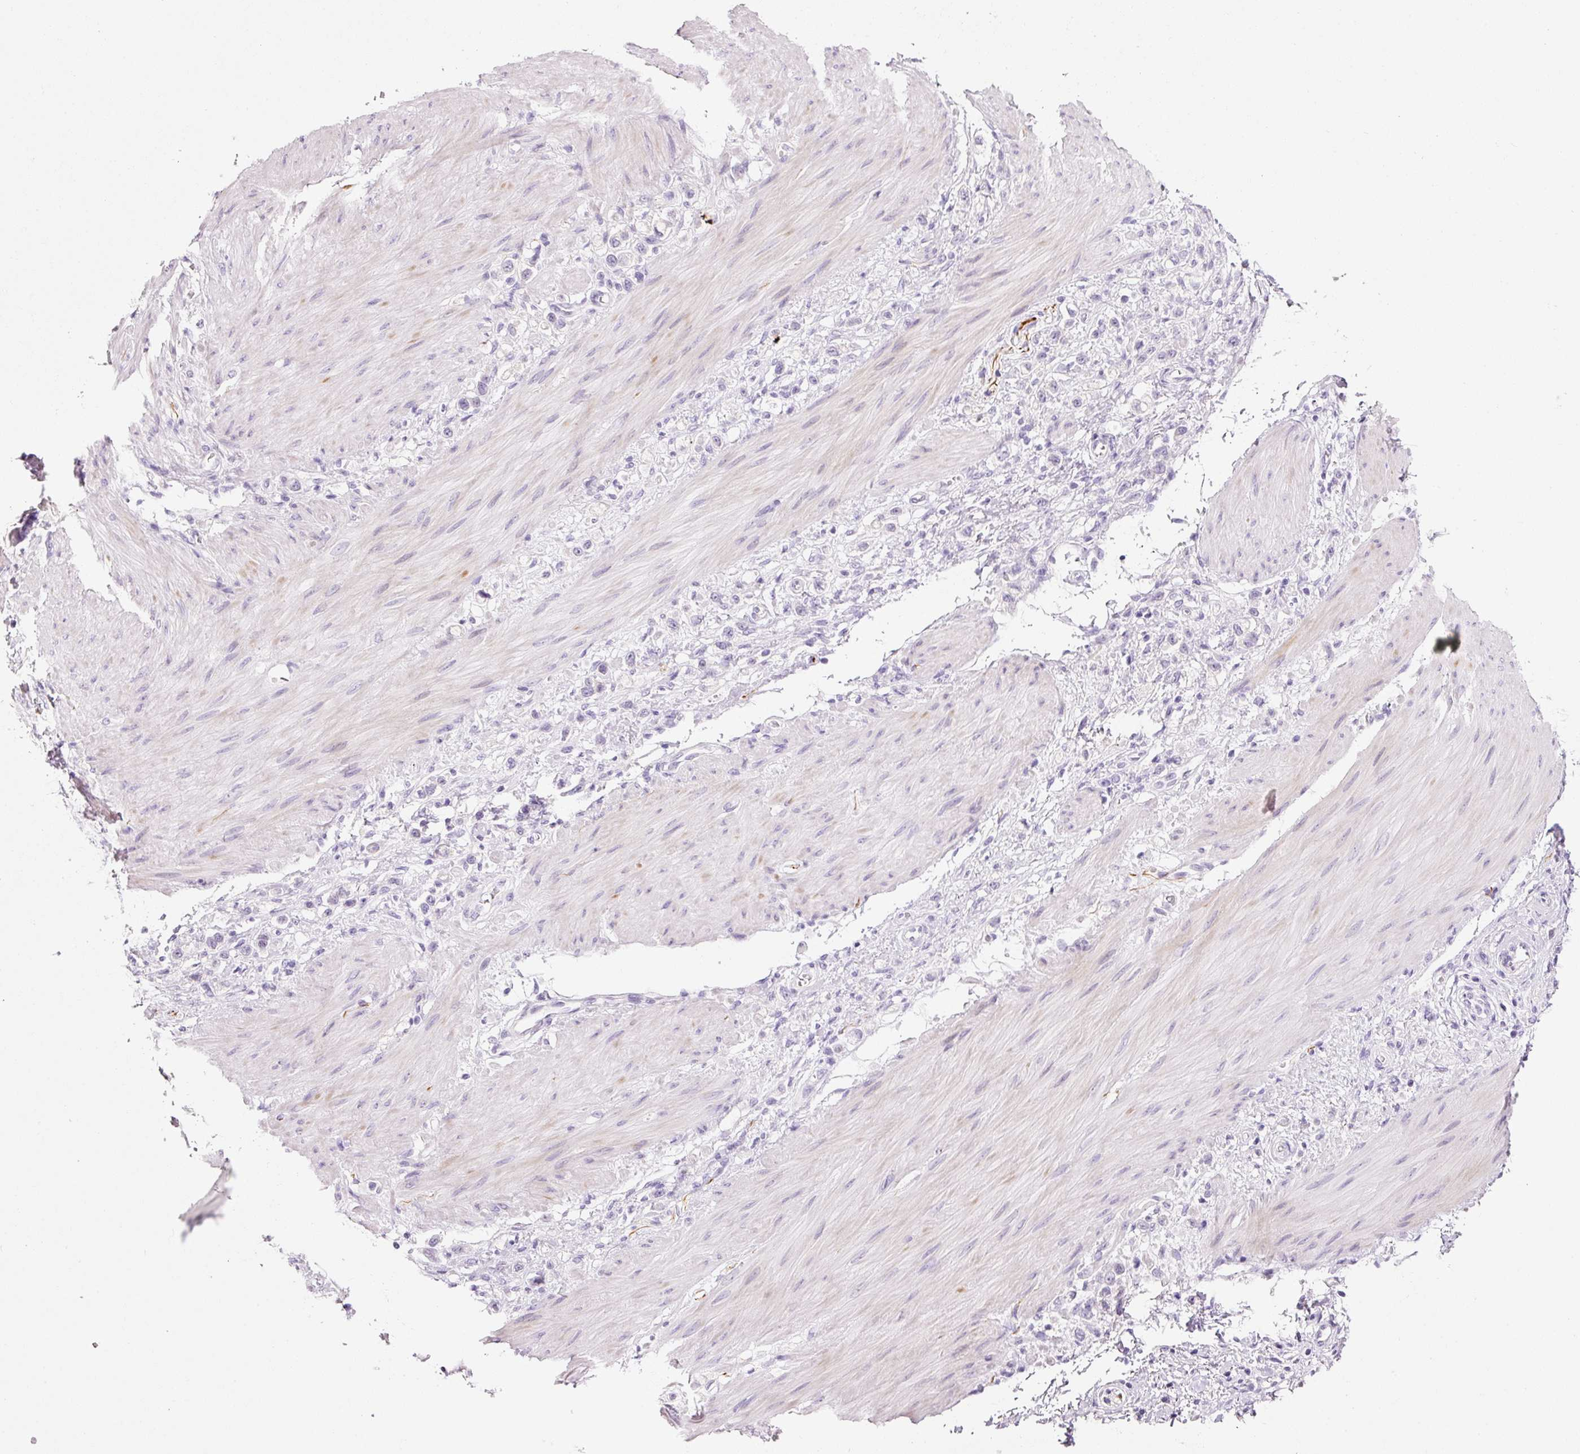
{"staining": {"intensity": "negative", "quantity": "none", "location": "none"}, "tissue": "stomach cancer", "cell_type": "Tumor cells", "image_type": "cancer", "snomed": [{"axis": "morphology", "description": "Adenocarcinoma, NOS"}, {"axis": "topography", "description": "Stomach"}], "caption": "The photomicrograph exhibits no staining of tumor cells in stomach cancer (adenocarcinoma). (Stains: DAB (3,3'-diaminobenzidine) IHC with hematoxylin counter stain, Microscopy: brightfield microscopy at high magnification).", "gene": "ANKRD20A1", "patient": {"sex": "female", "age": 65}}